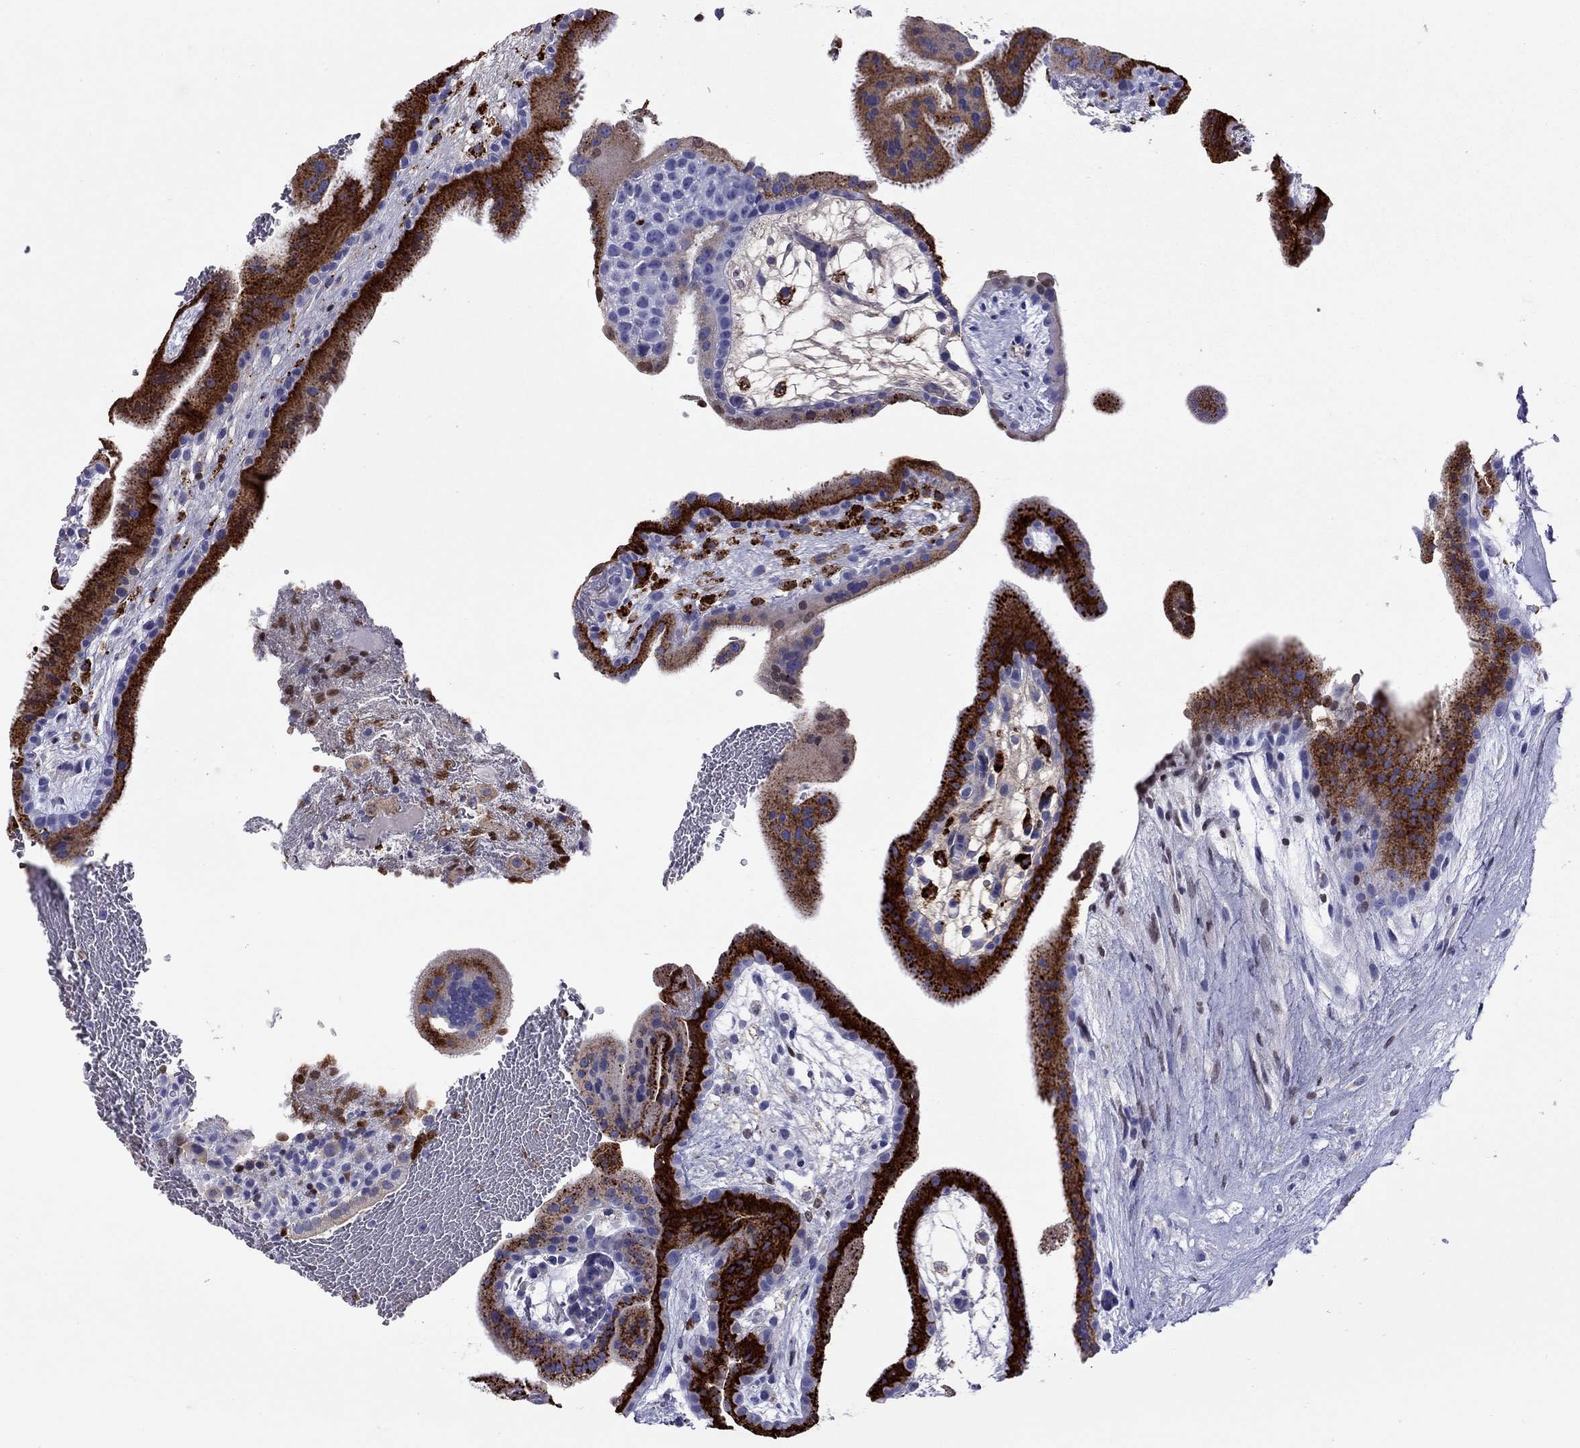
{"staining": {"intensity": "negative", "quantity": "none", "location": "none"}, "tissue": "placenta", "cell_type": "Decidual cells", "image_type": "normal", "snomed": [{"axis": "morphology", "description": "Normal tissue, NOS"}, {"axis": "topography", "description": "Placenta"}], "caption": "IHC image of unremarkable placenta: human placenta stained with DAB (3,3'-diaminobenzidine) shows no significant protein expression in decidual cells.", "gene": "SERPINA3", "patient": {"sex": "female", "age": 19}}